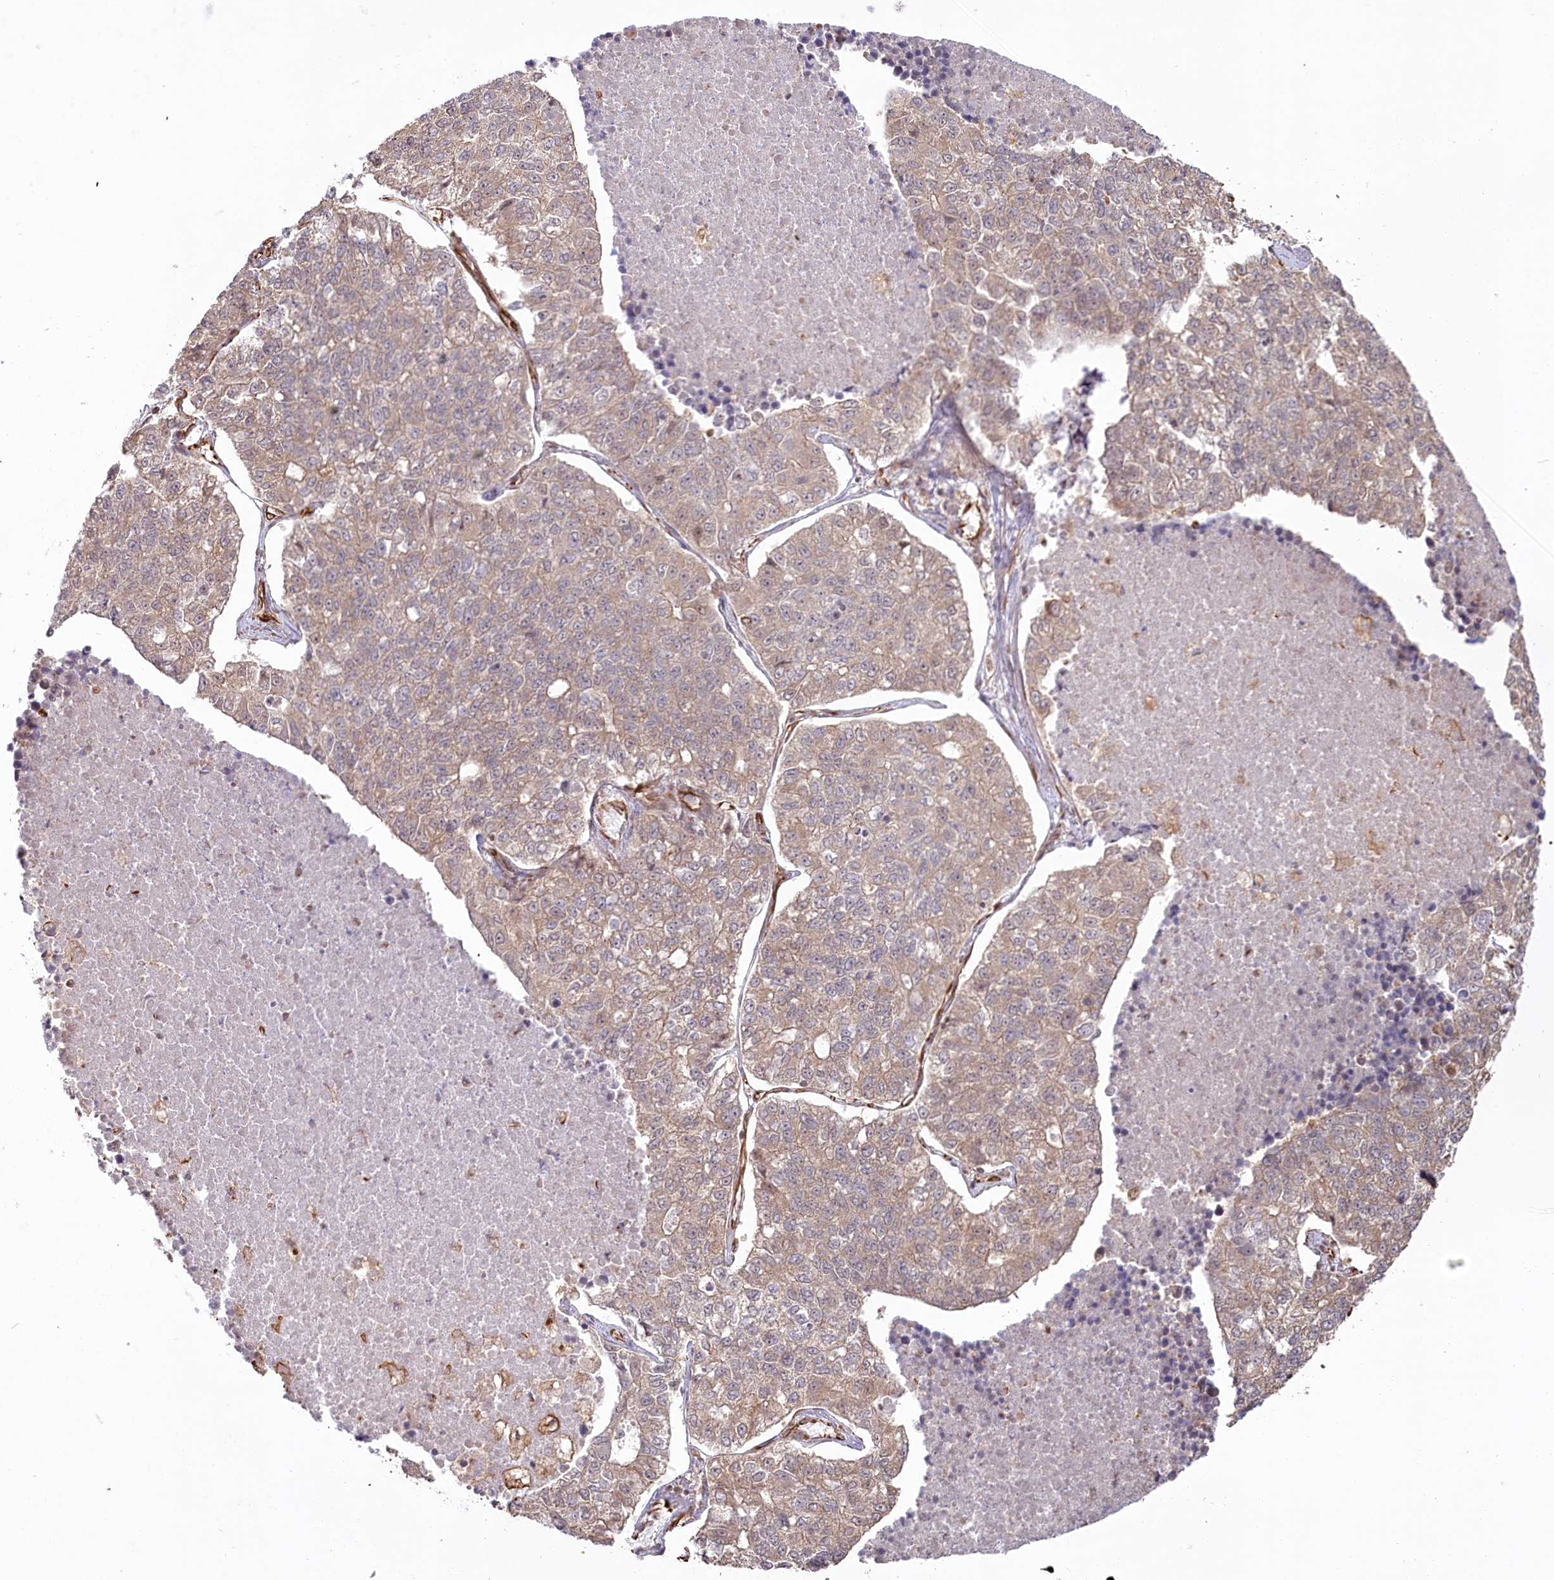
{"staining": {"intensity": "weak", "quantity": "25%-75%", "location": "cytoplasmic/membranous"}, "tissue": "lung cancer", "cell_type": "Tumor cells", "image_type": "cancer", "snomed": [{"axis": "morphology", "description": "Adenocarcinoma, NOS"}, {"axis": "topography", "description": "Lung"}], "caption": "An image of human lung cancer stained for a protein exhibits weak cytoplasmic/membranous brown staining in tumor cells.", "gene": "TTC1", "patient": {"sex": "male", "age": 49}}